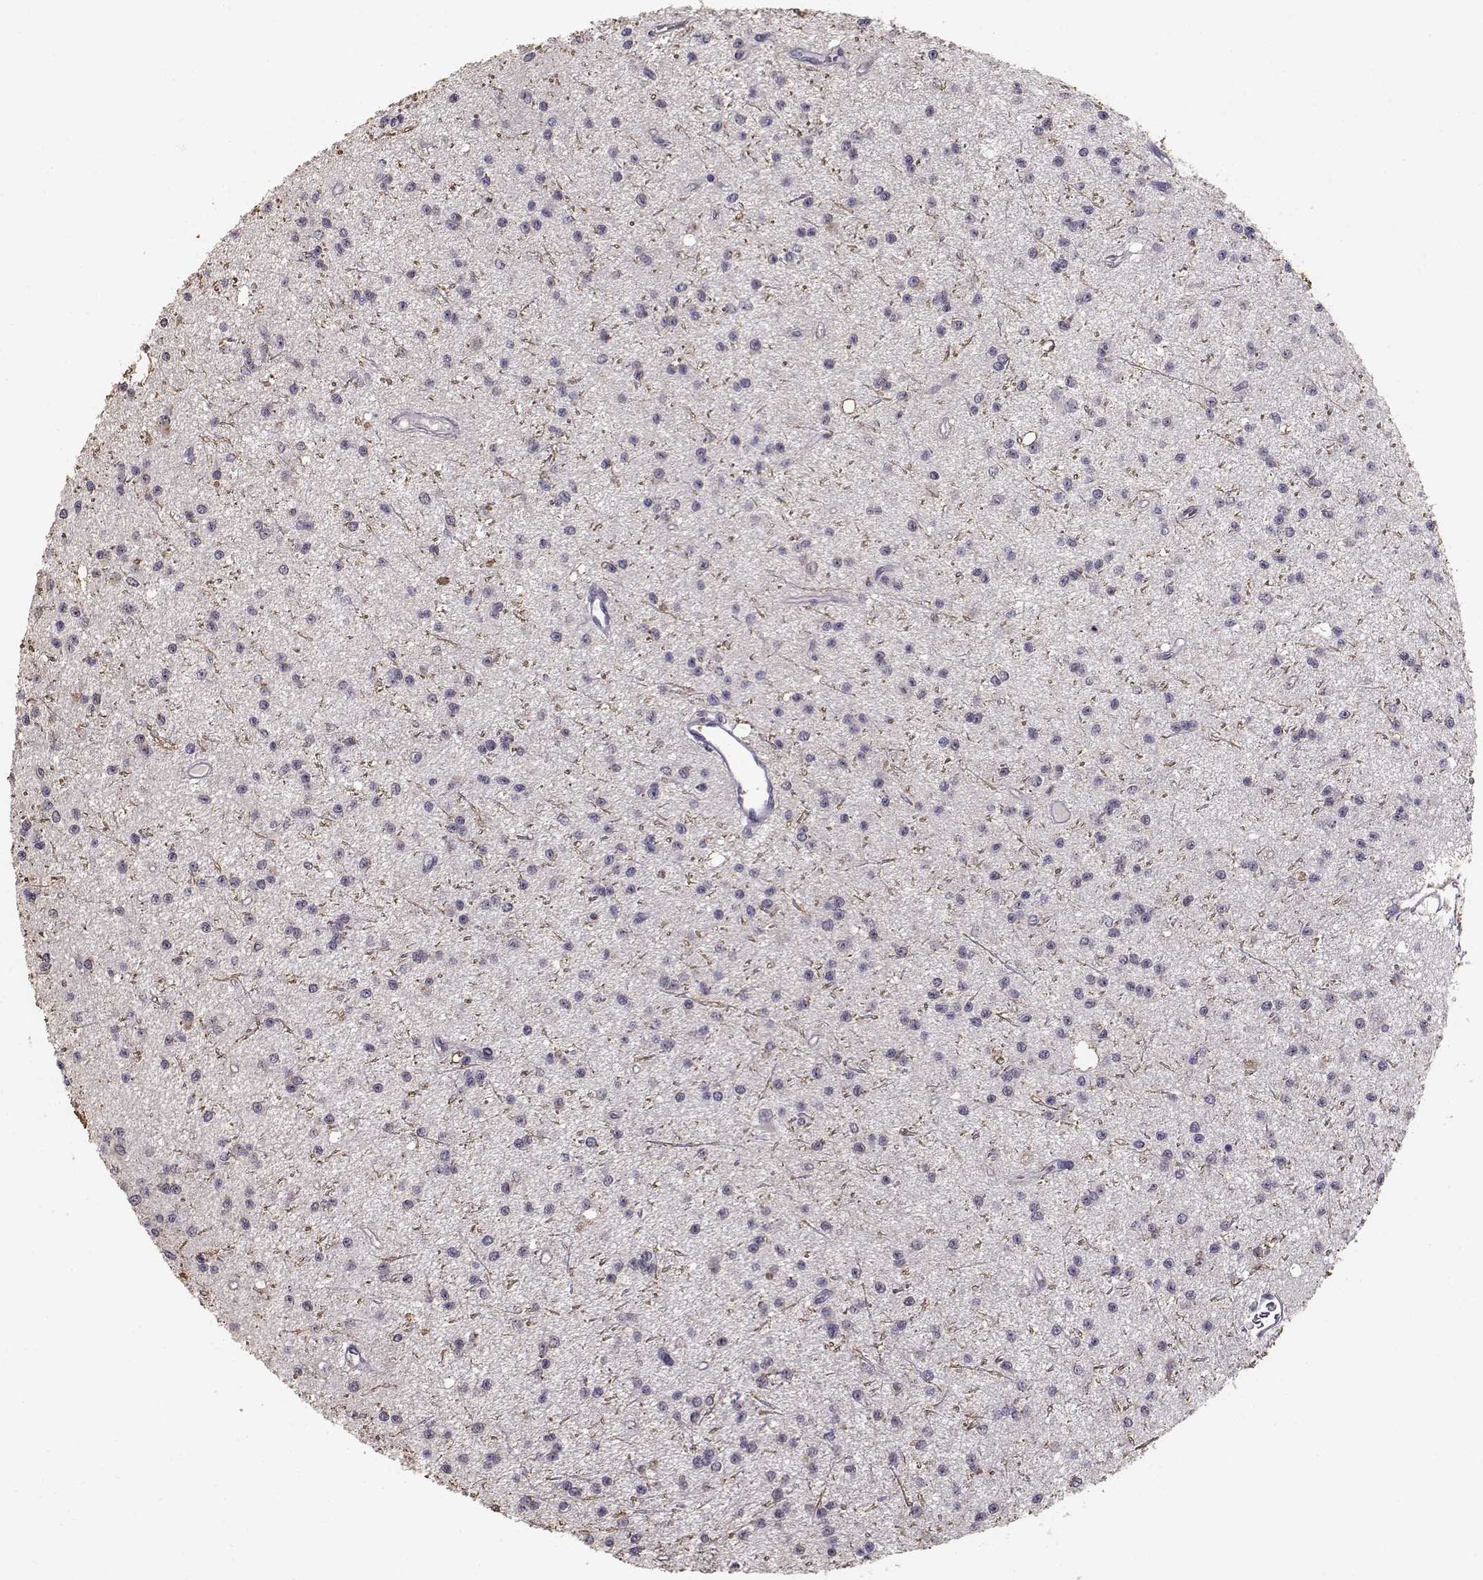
{"staining": {"intensity": "negative", "quantity": "none", "location": "none"}, "tissue": "glioma", "cell_type": "Tumor cells", "image_type": "cancer", "snomed": [{"axis": "morphology", "description": "Glioma, malignant, Low grade"}, {"axis": "topography", "description": "Brain"}], "caption": "This is an immunohistochemistry (IHC) photomicrograph of malignant low-grade glioma. There is no staining in tumor cells.", "gene": "UROC1", "patient": {"sex": "male", "age": 27}}